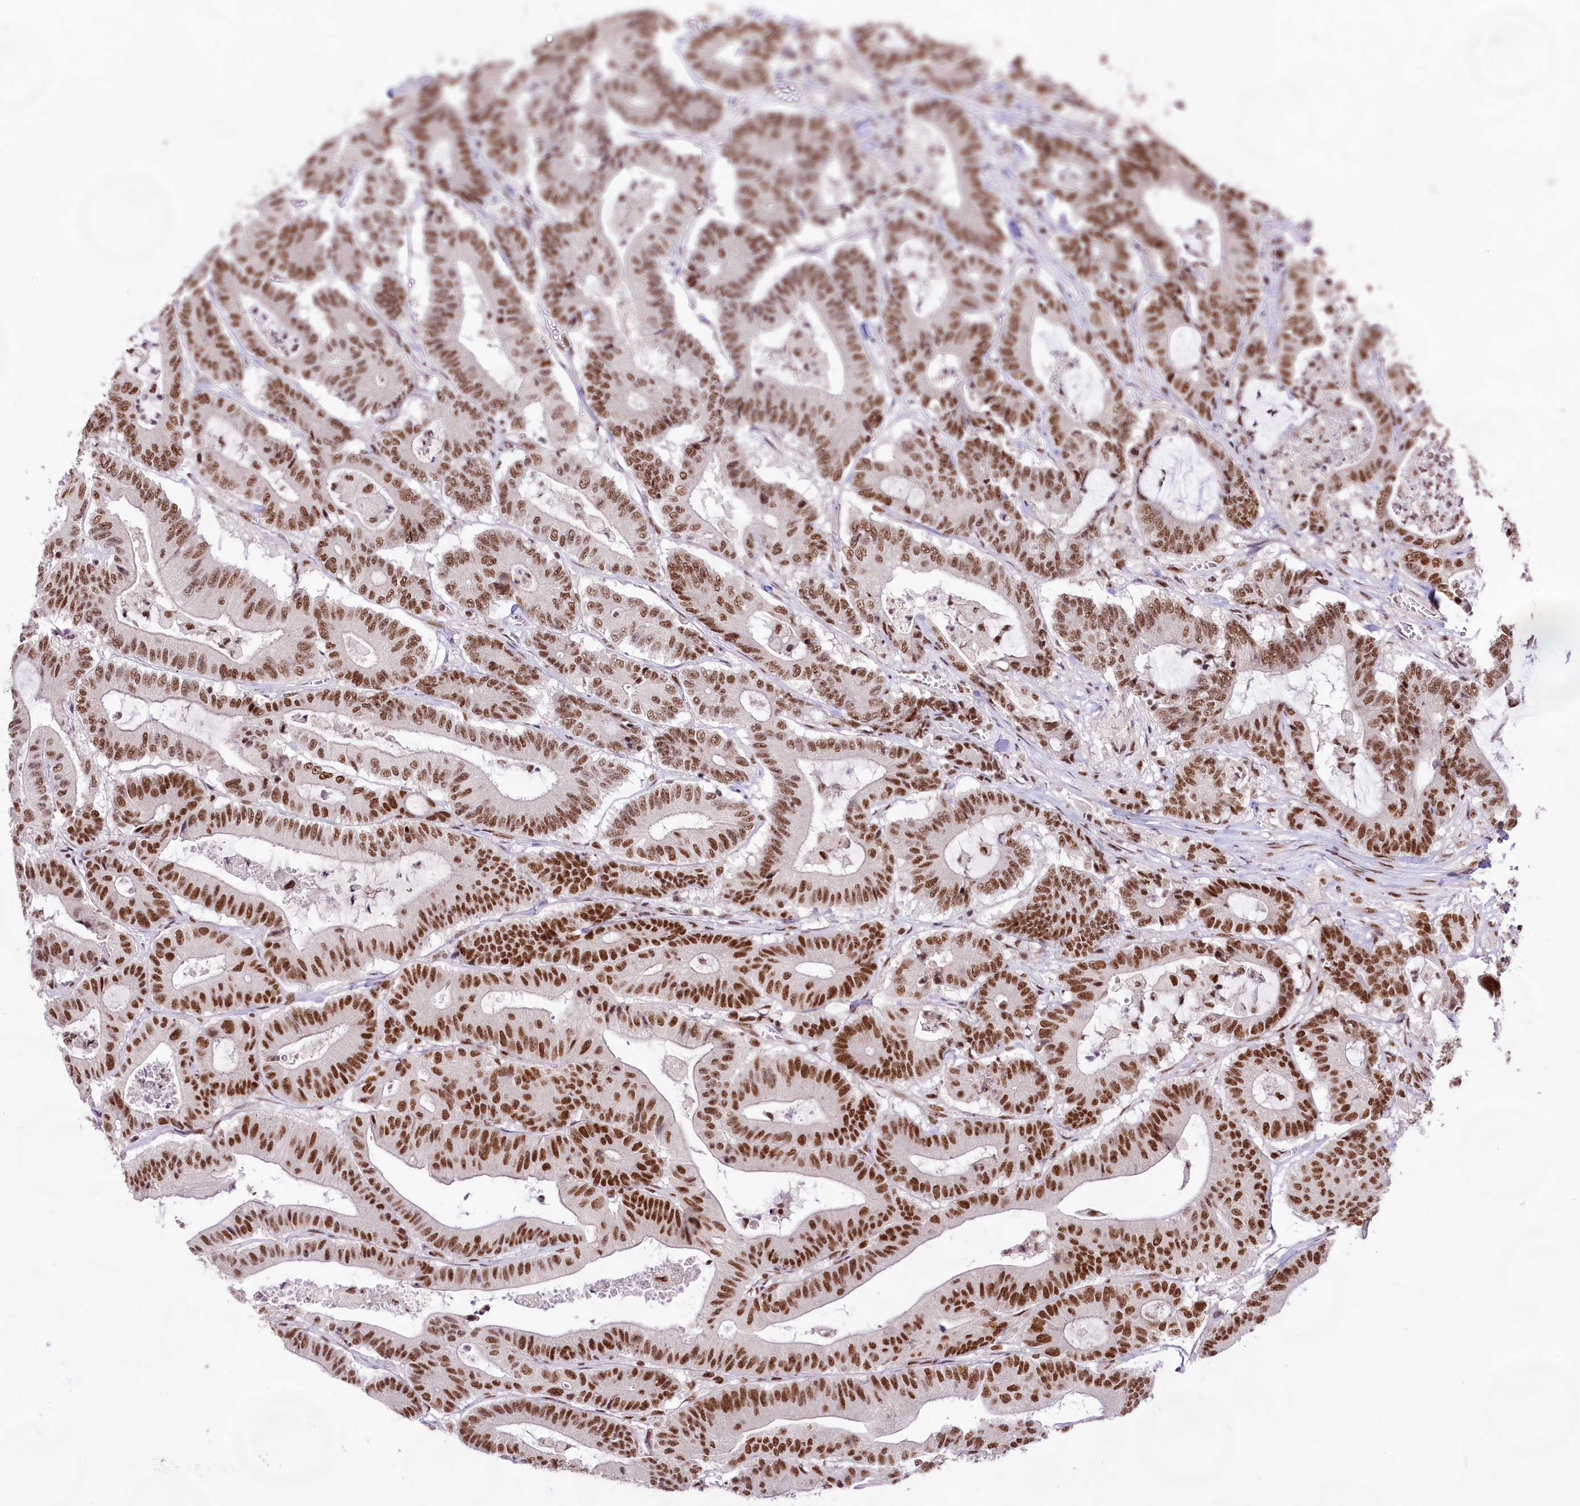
{"staining": {"intensity": "strong", "quantity": ">75%", "location": "nuclear"}, "tissue": "colorectal cancer", "cell_type": "Tumor cells", "image_type": "cancer", "snomed": [{"axis": "morphology", "description": "Adenocarcinoma, NOS"}, {"axis": "topography", "description": "Colon"}], "caption": "A brown stain shows strong nuclear expression of a protein in human colorectal cancer tumor cells. (IHC, brightfield microscopy, high magnification).", "gene": "HIRA", "patient": {"sex": "female", "age": 84}}